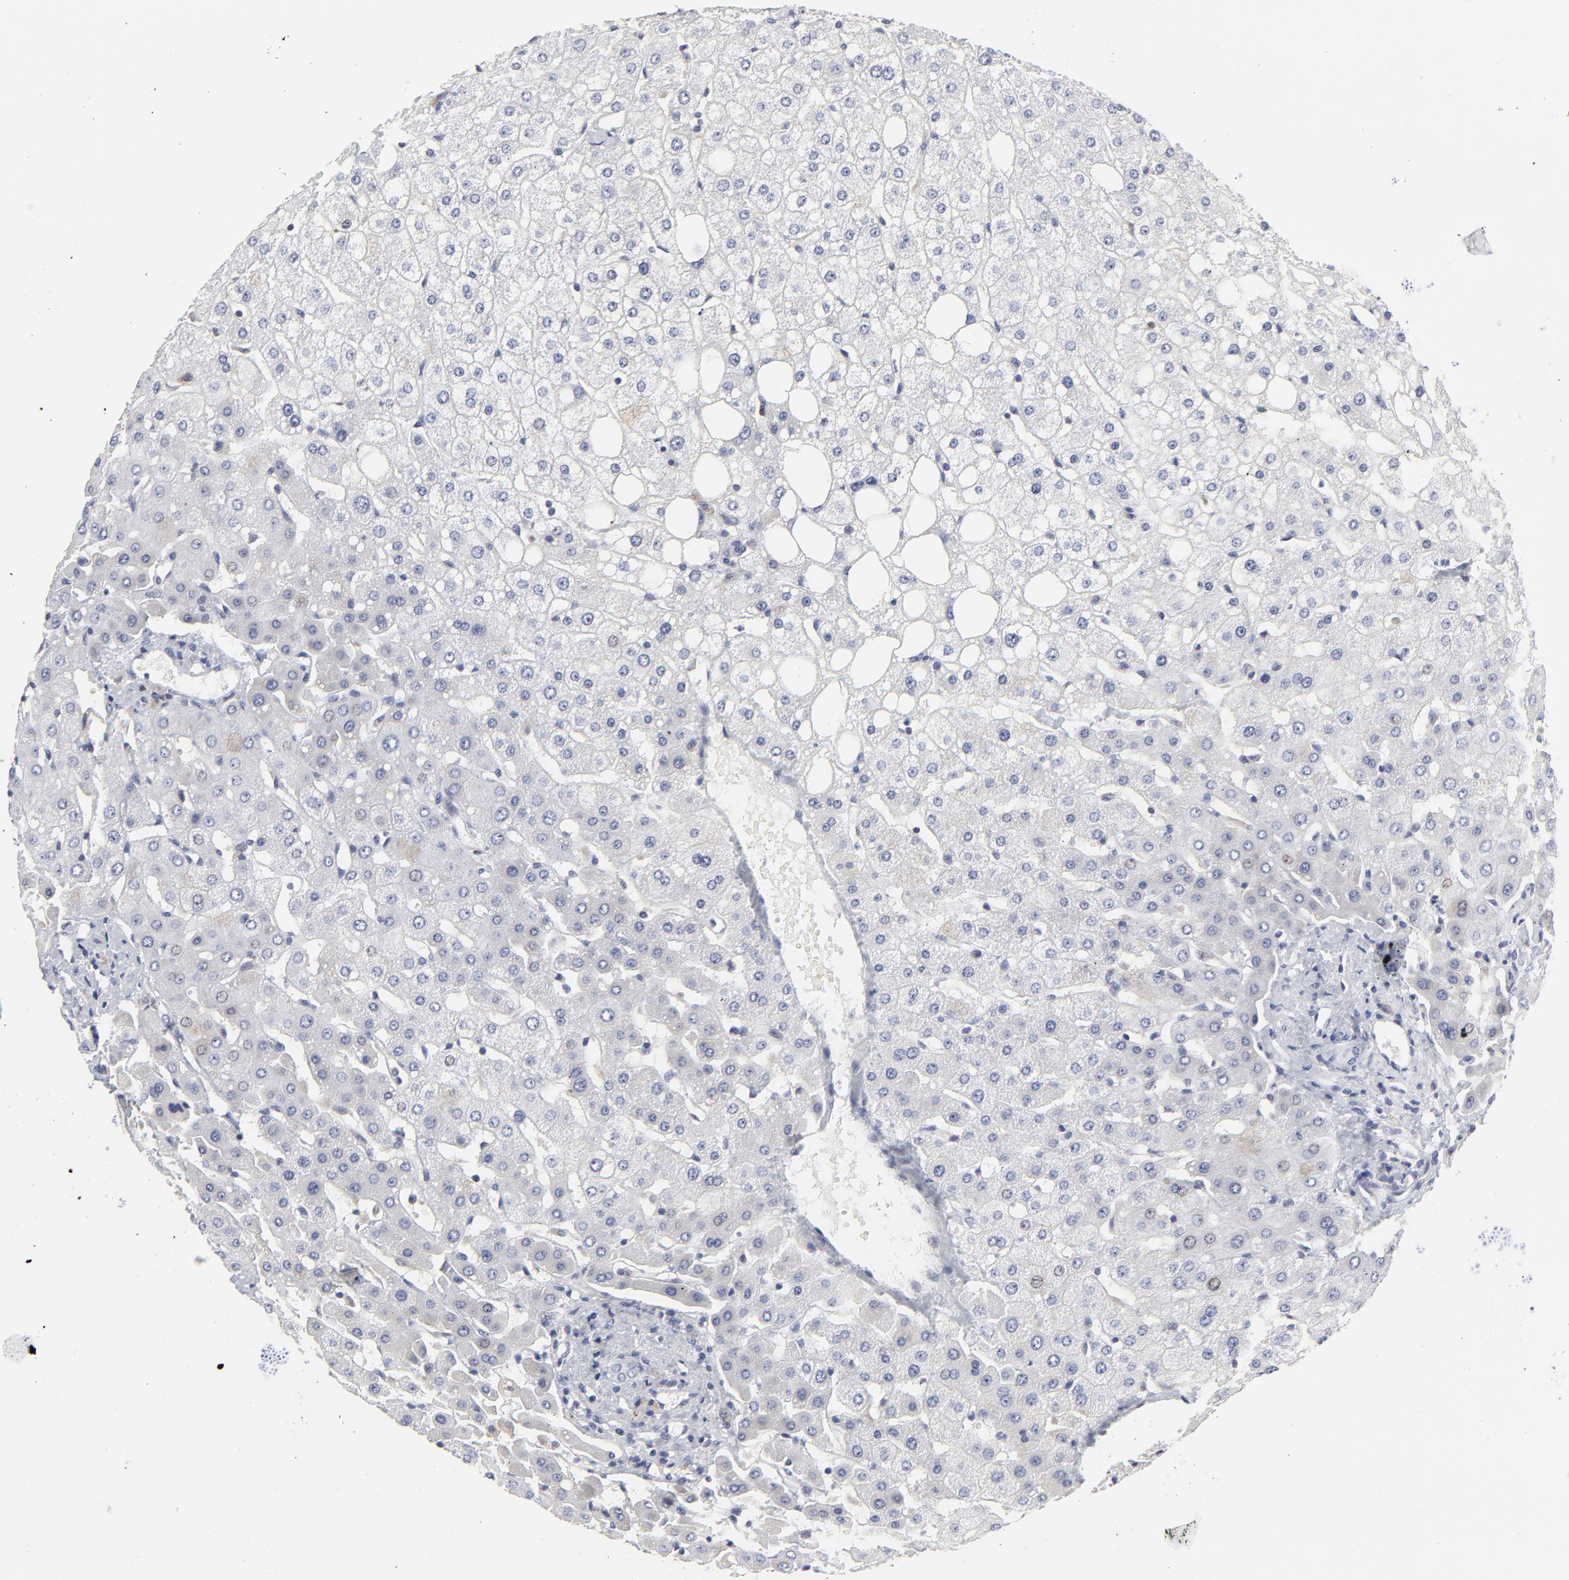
{"staining": {"intensity": "negative", "quantity": "none", "location": "none"}, "tissue": "liver", "cell_type": "Cholangiocytes", "image_type": "normal", "snomed": [{"axis": "morphology", "description": "Normal tissue, NOS"}, {"axis": "topography", "description": "Liver"}], "caption": "Human liver stained for a protein using immunohistochemistry (IHC) demonstrates no staining in cholangiocytes.", "gene": "NCAPH", "patient": {"sex": "male", "age": 35}}